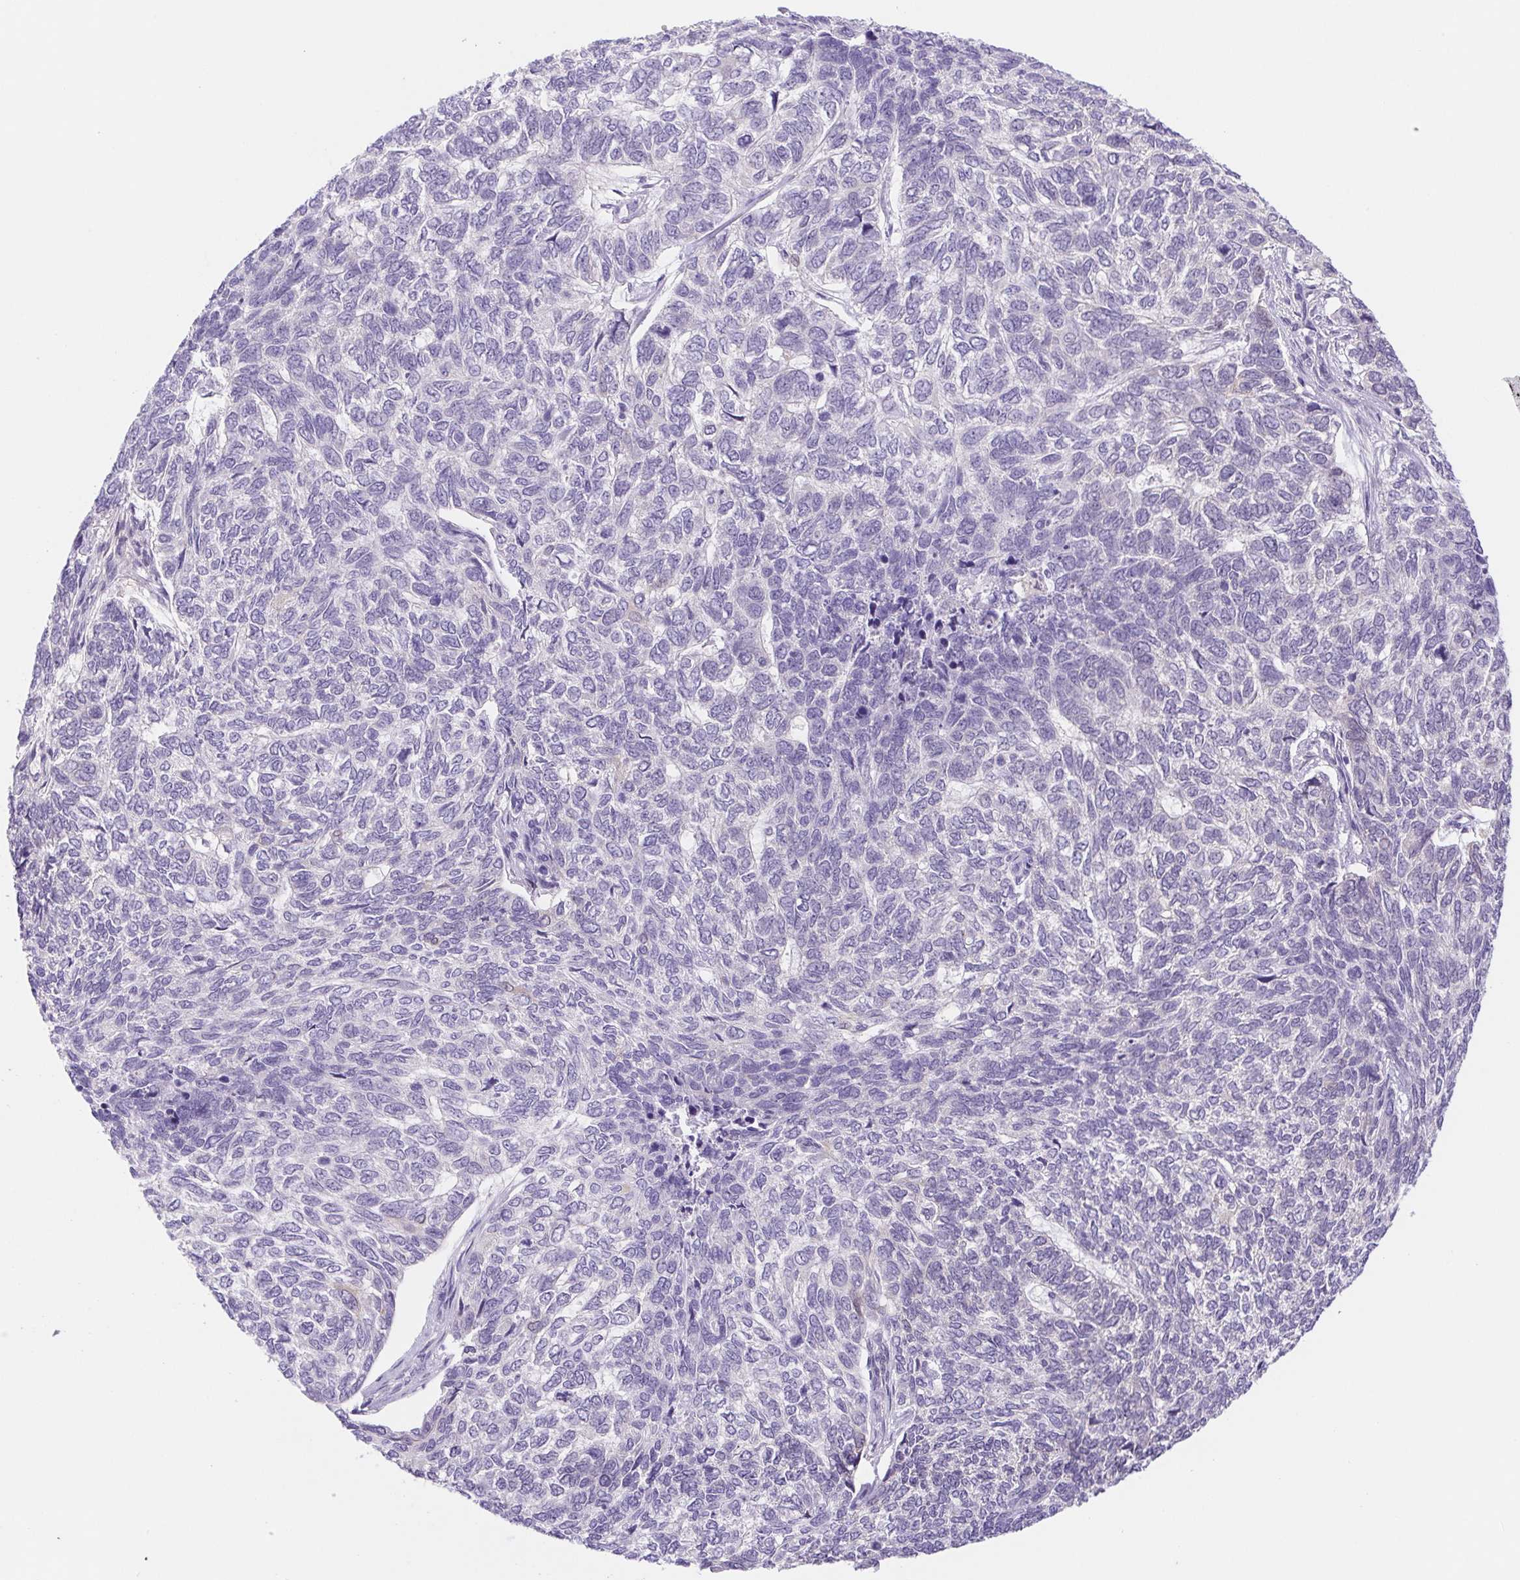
{"staining": {"intensity": "negative", "quantity": "none", "location": "none"}, "tissue": "skin cancer", "cell_type": "Tumor cells", "image_type": "cancer", "snomed": [{"axis": "morphology", "description": "Basal cell carcinoma"}, {"axis": "topography", "description": "Skin"}], "caption": "This is an immunohistochemistry photomicrograph of human skin cancer. There is no positivity in tumor cells.", "gene": "DYNC2LI1", "patient": {"sex": "female", "age": 65}}